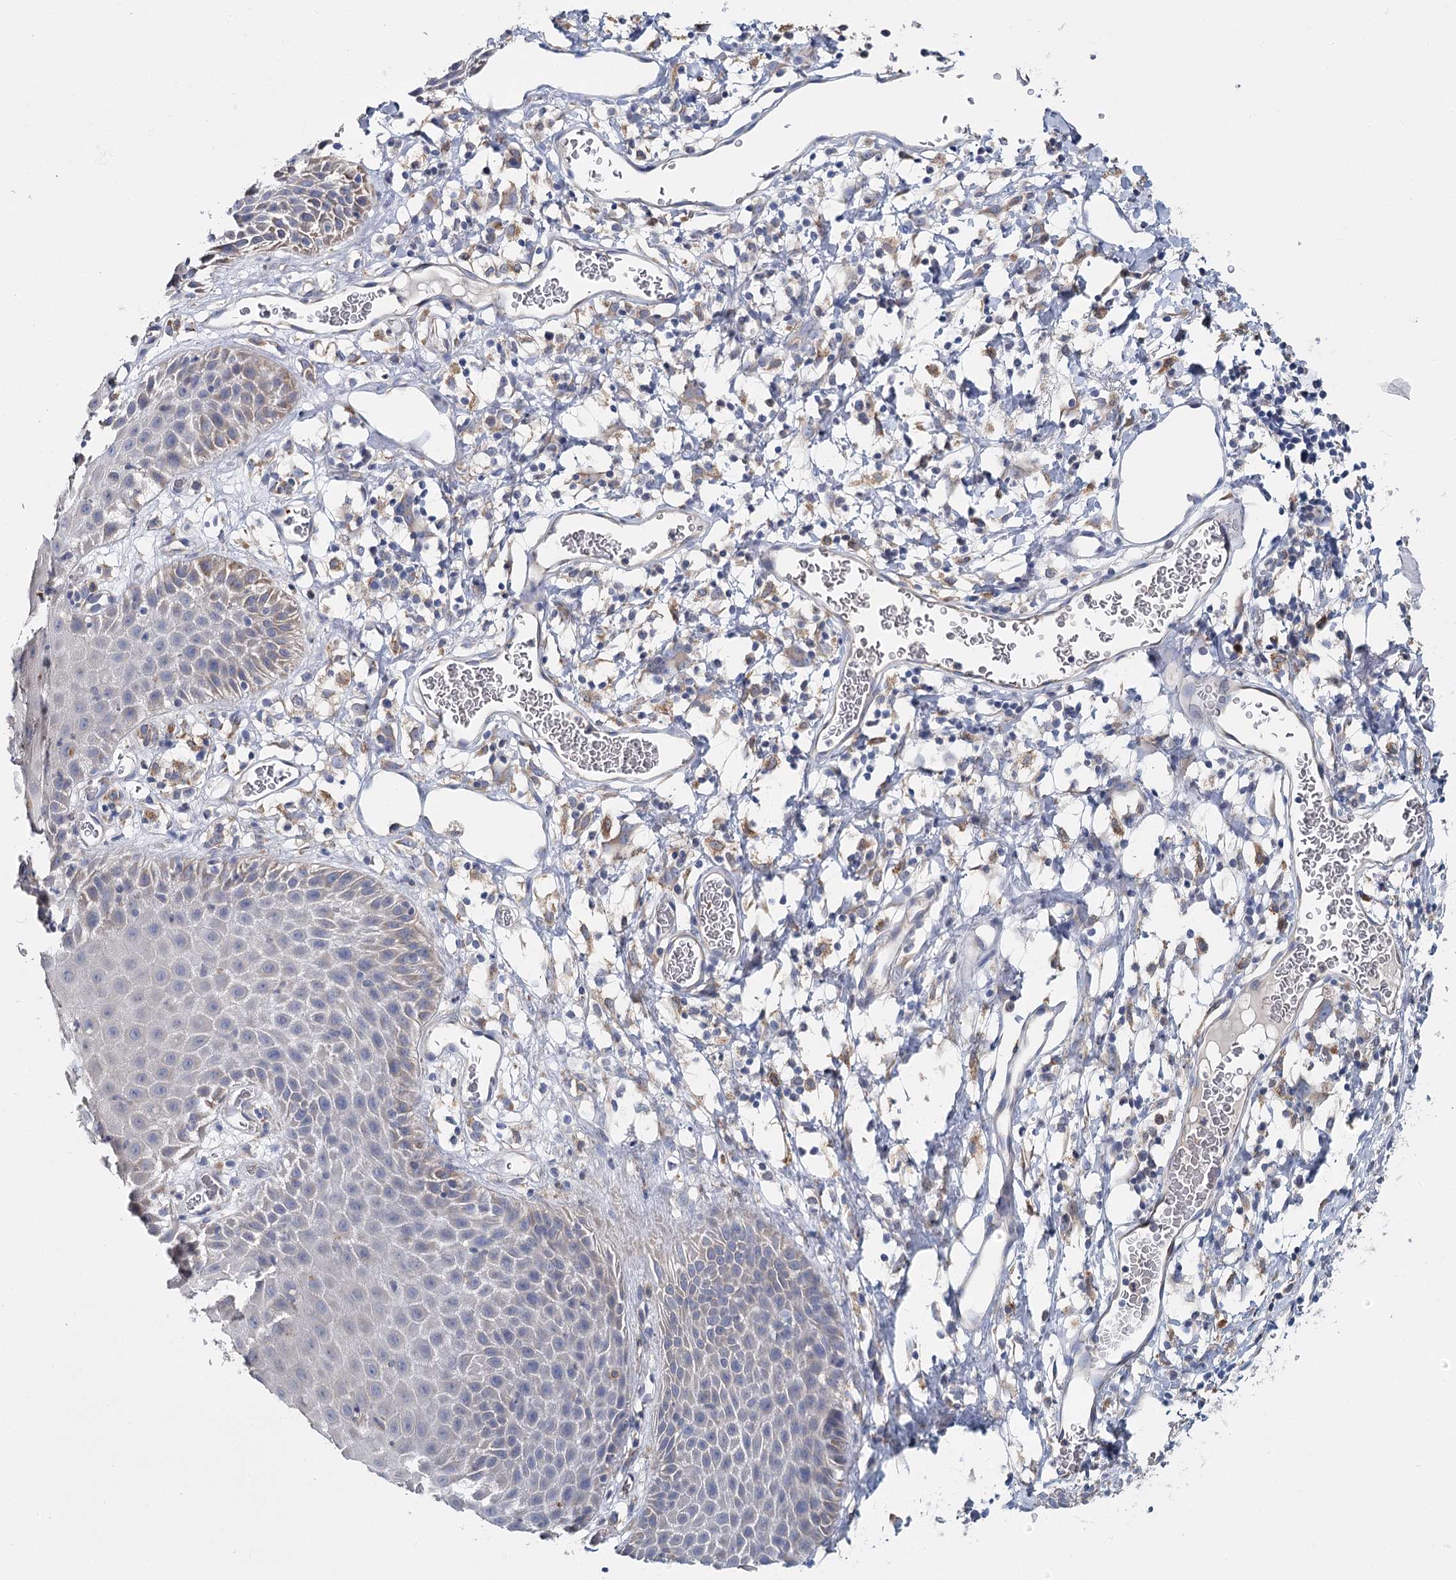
{"staining": {"intensity": "weak", "quantity": "<25%", "location": "cytoplasmic/membranous"}, "tissue": "skin", "cell_type": "Epidermal cells", "image_type": "normal", "snomed": [{"axis": "morphology", "description": "Normal tissue, NOS"}, {"axis": "topography", "description": "Vulva"}], "caption": "Skin stained for a protein using immunohistochemistry demonstrates no positivity epidermal cells.", "gene": "ANKRD16", "patient": {"sex": "female", "age": 68}}